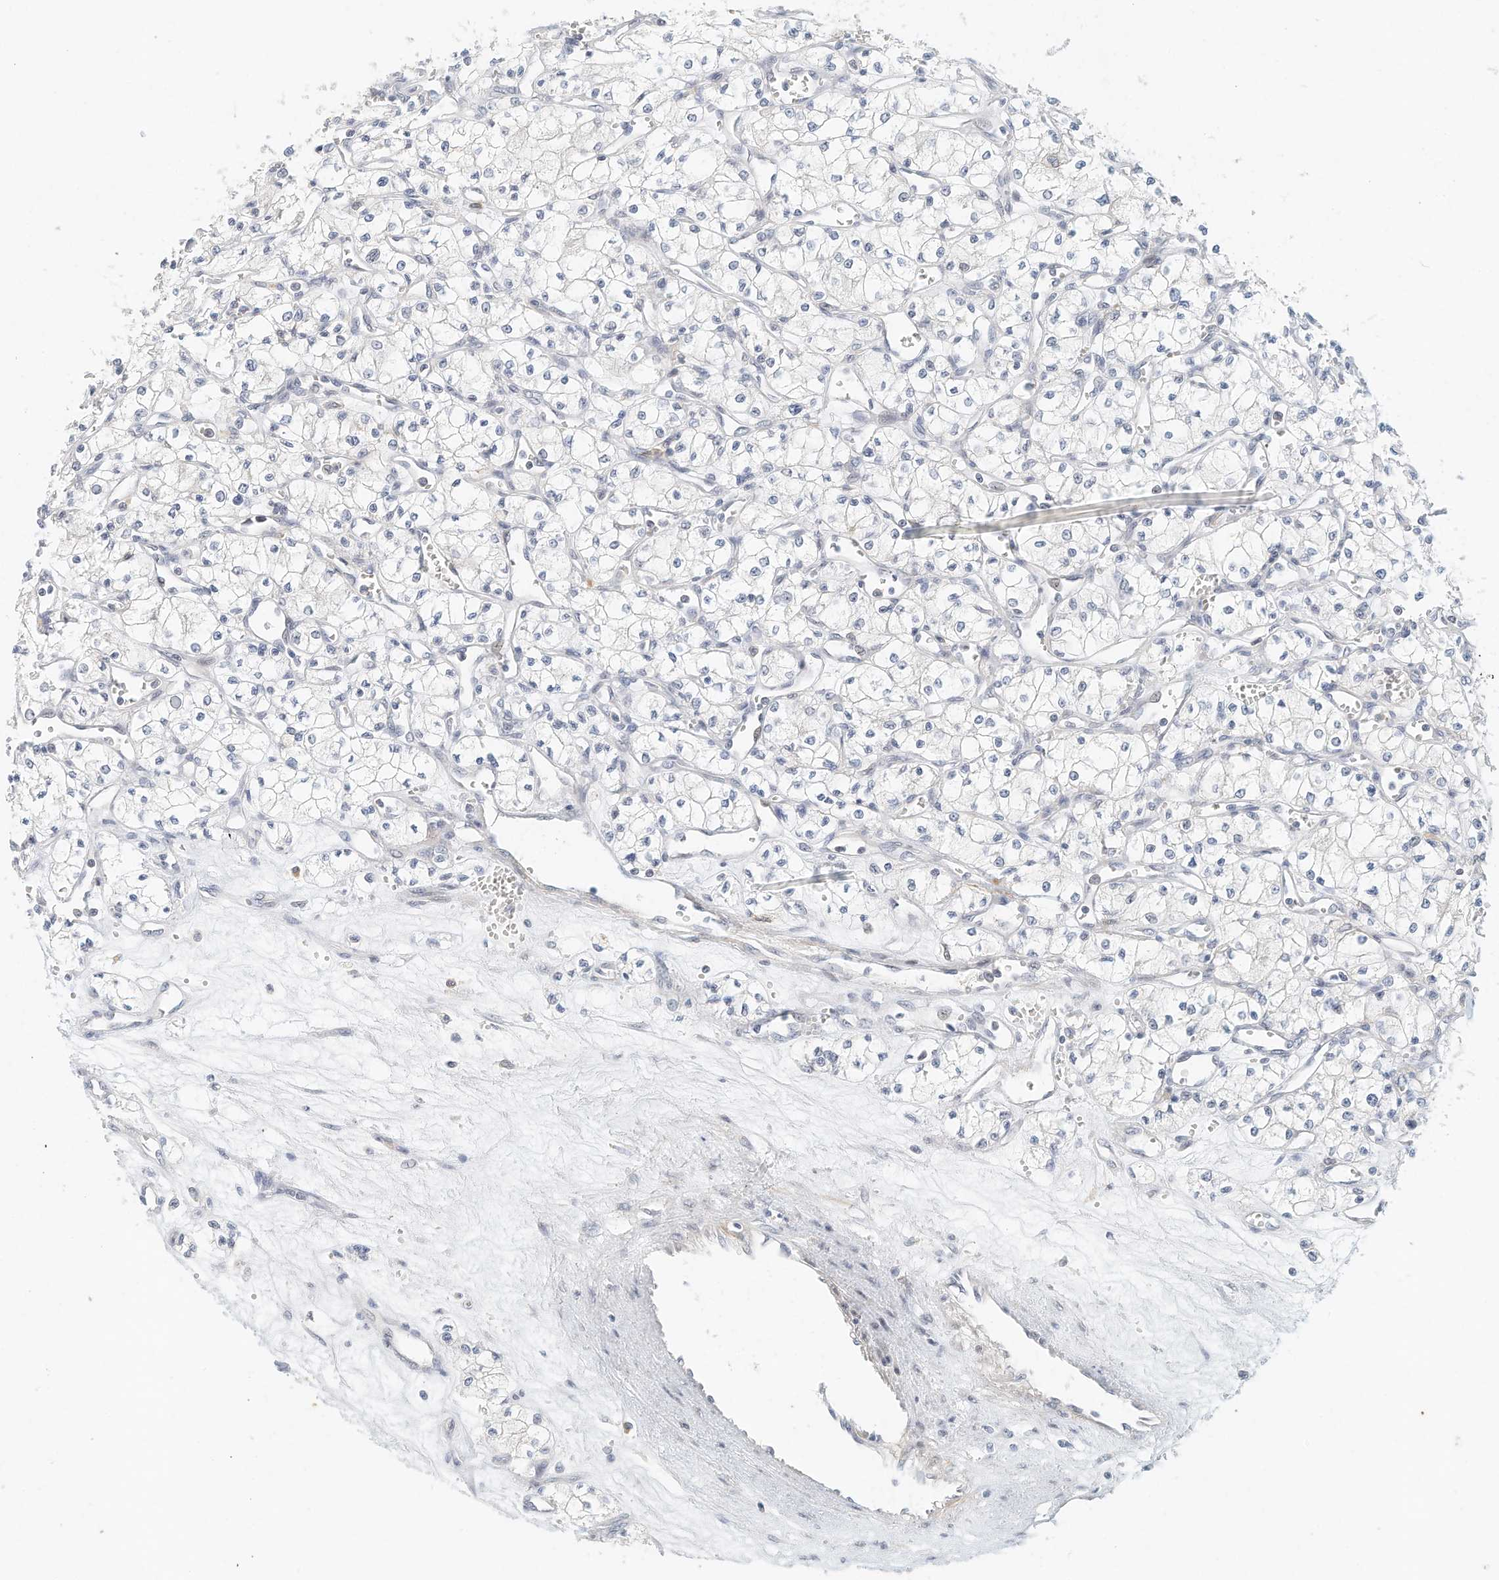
{"staining": {"intensity": "negative", "quantity": "none", "location": "none"}, "tissue": "renal cancer", "cell_type": "Tumor cells", "image_type": "cancer", "snomed": [{"axis": "morphology", "description": "Adenocarcinoma, NOS"}, {"axis": "topography", "description": "Kidney"}], "caption": "This is an immunohistochemistry photomicrograph of human adenocarcinoma (renal). There is no positivity in tumor cells.", "gene": "MICAL1", "patient": {"sex": "male", "age": 59}}